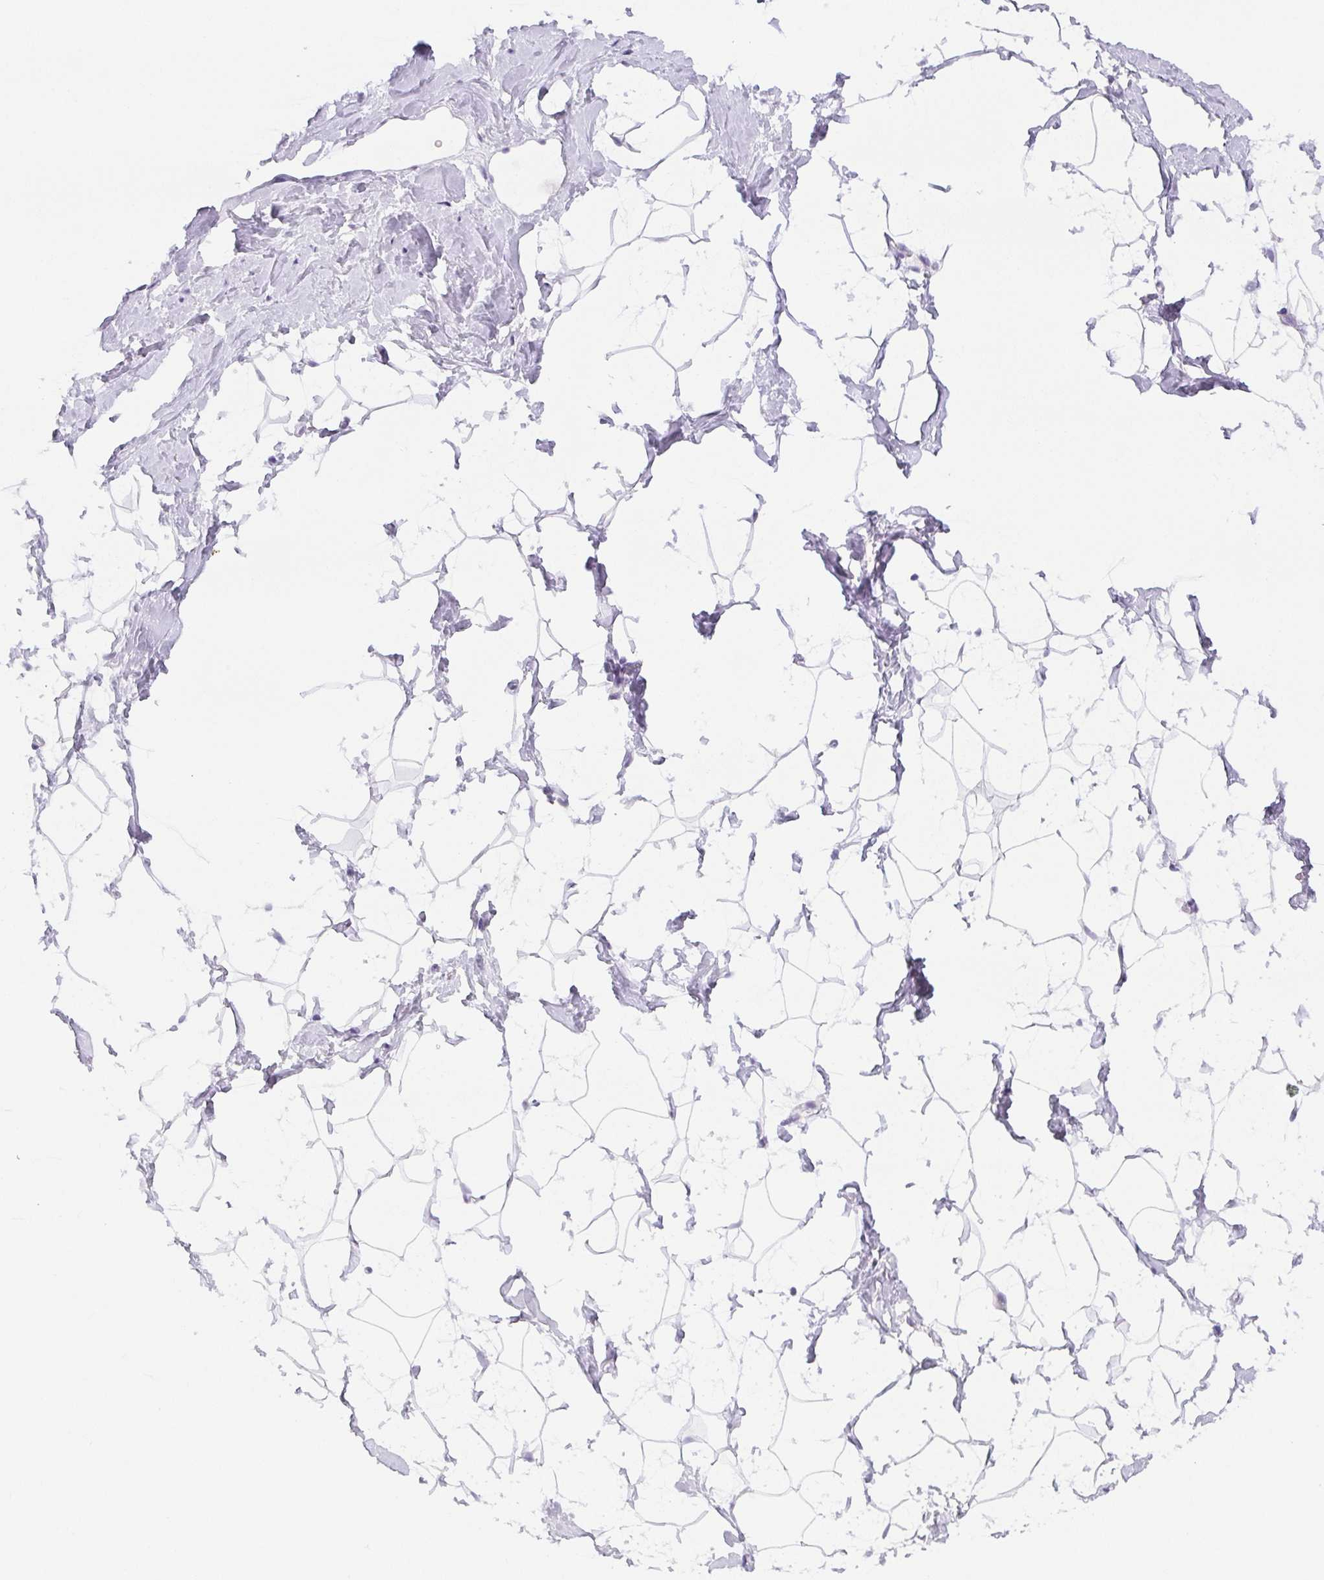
{"staining": {"intensity": "negative", "quantity": "none", "location": "none"}, "tissue": "breast", "cell_type": "Adipocytes", "image_type": "normal", "snomed": [{"axis": "morphology", "description": "Normal tissue, NOS"}, {"axis": "topography", "description": "Breast"}], "caption": "IHC photomicrograph of normal breast stained for a protein (brown), which reveals no positivity in adipocytes. (DAB (3,3'-diaminobenzidine) IHC, high magnification).", "gene": "BEND2", "patient": {"sex": "female", "age": 32}}